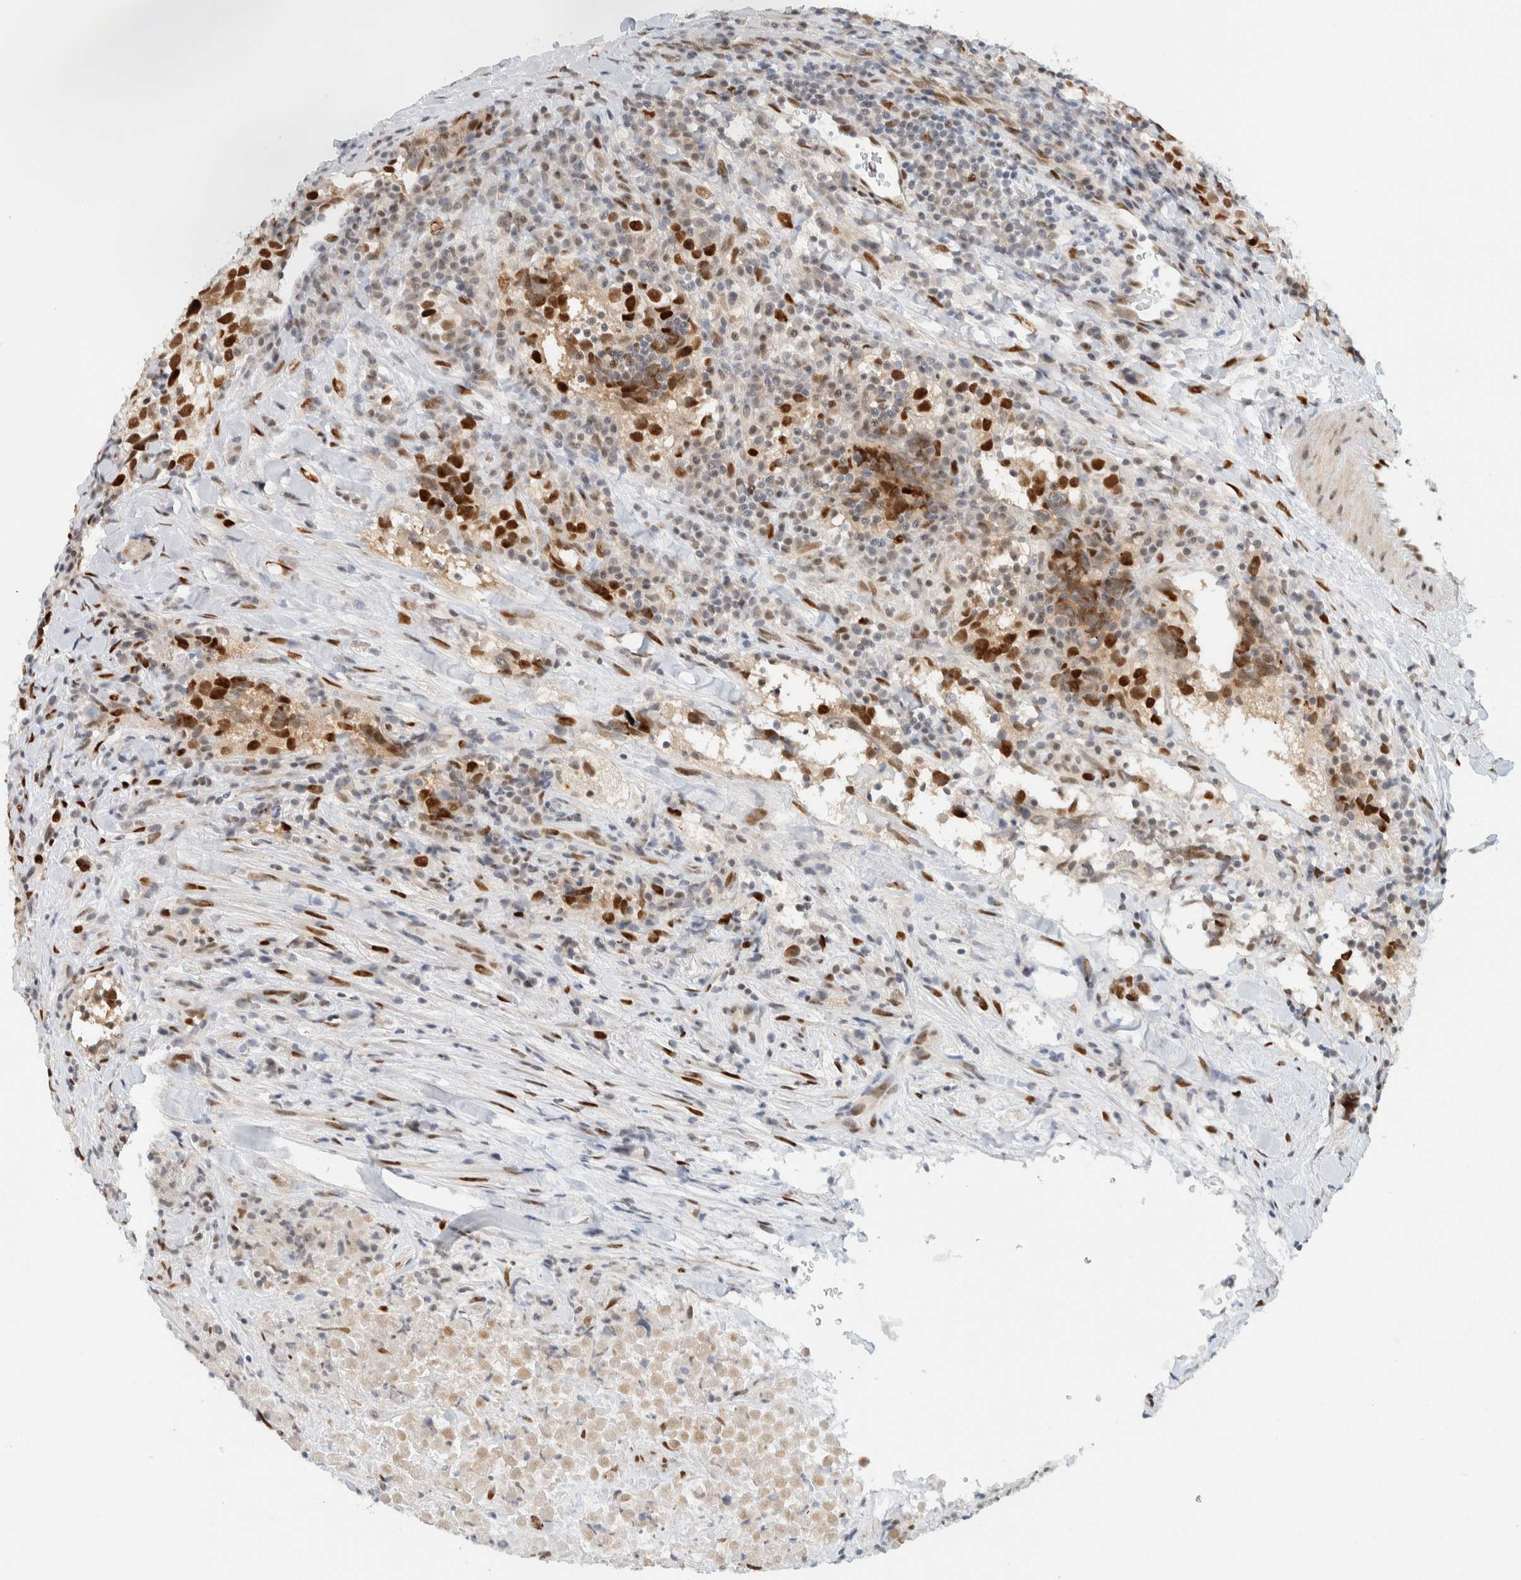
{"staining": {"intensity": "strong", "quantity": ">75%", "location": "nuclear"}, "tissue": "testis cancer", "cell_type": "Tumor cells", "image_type": "cancer", "snomed": [{"axis": "morphology", "description": "Seminoma, NOS"}, {"axis": "morphology", "description": "Carcinoma, Embryonal, NOS"}, {"axis": "topography", "description": "Testis"}], "caption": "Human testis cancer stained with a protein marker reveals strong staining in tumor cells.", "gene": "ZNF683", "patient": {"sex": "male", "age": 36}}